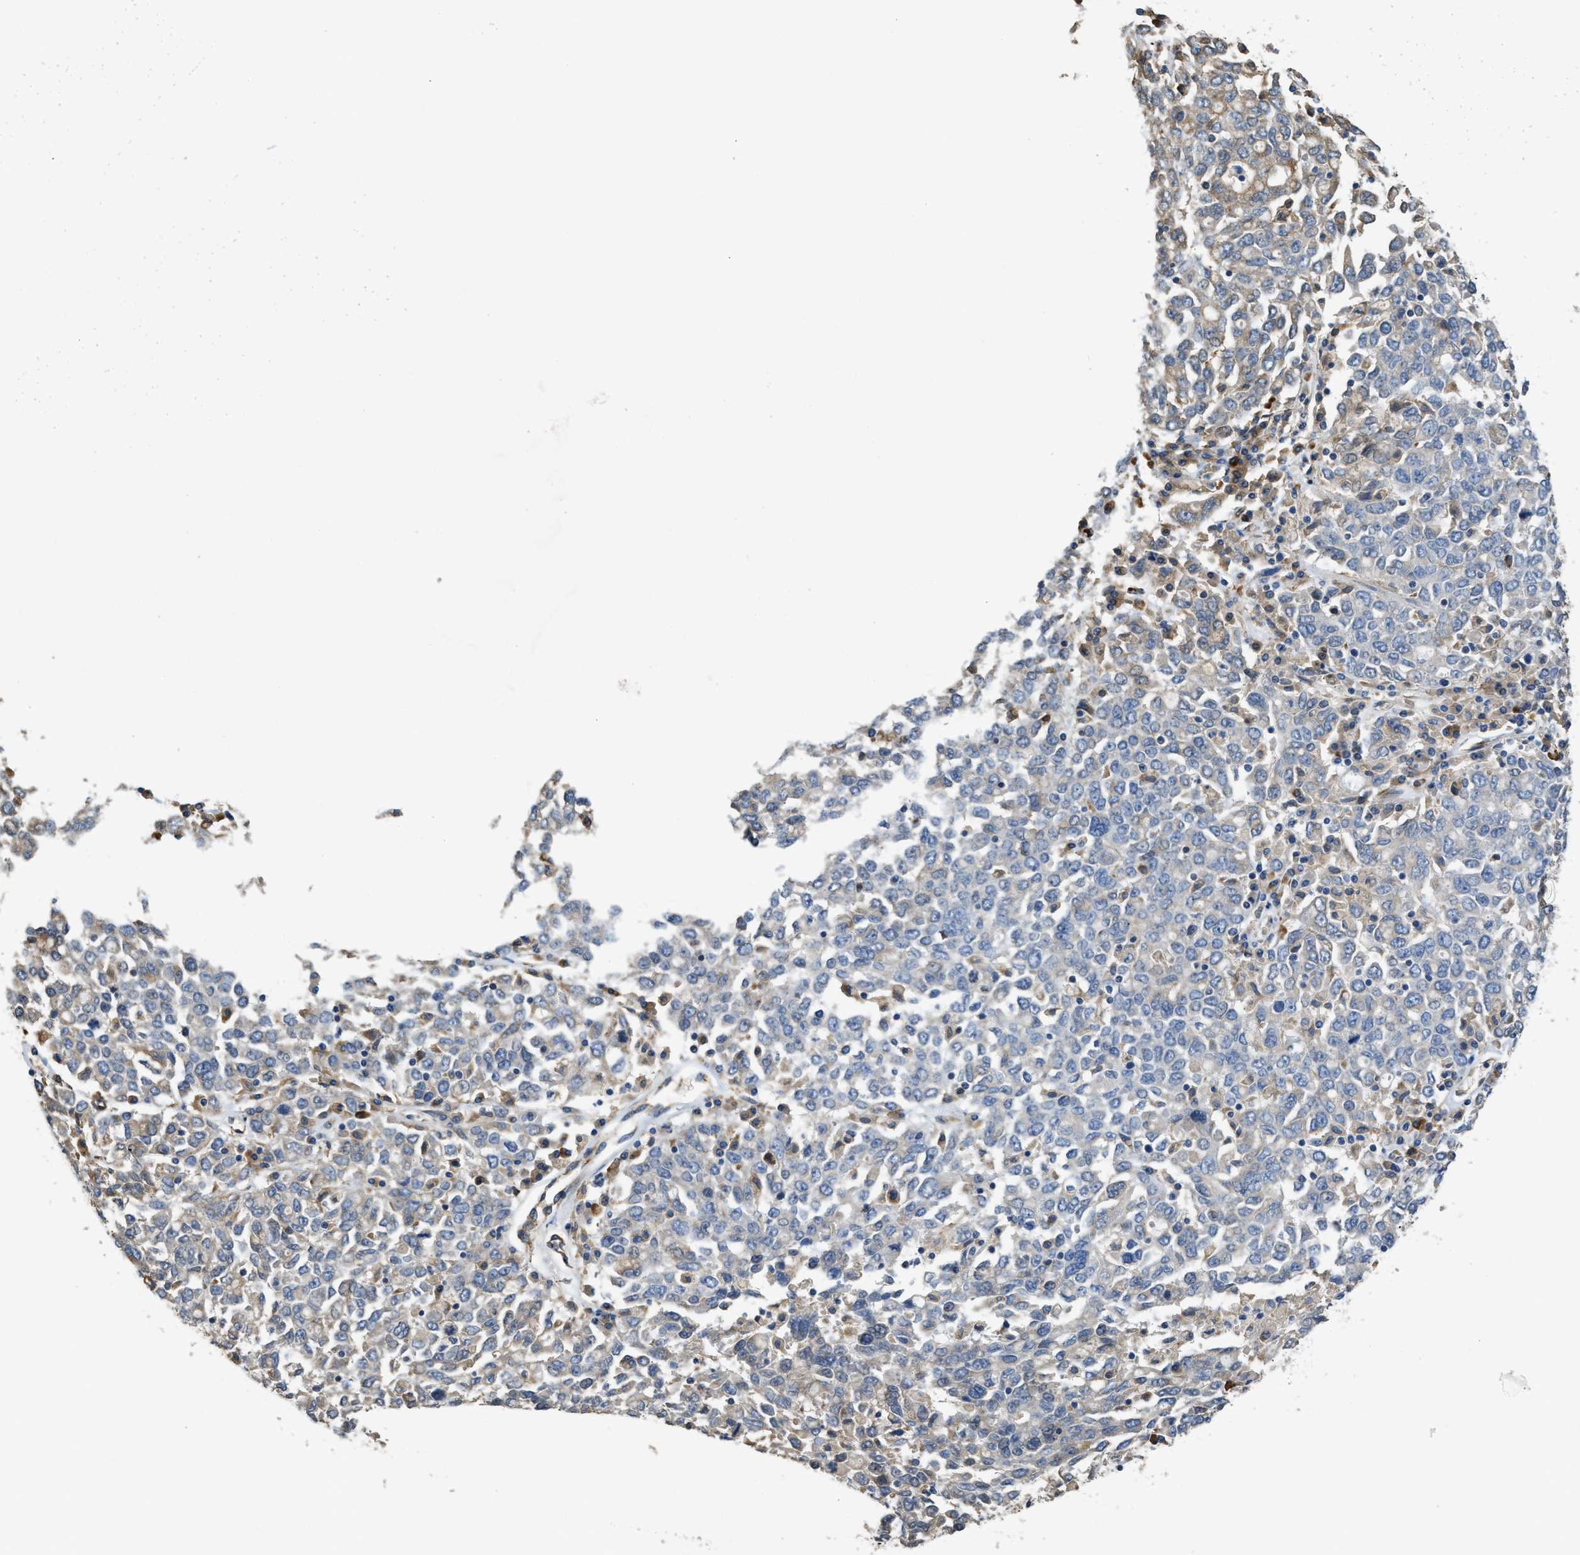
{"staining": {"intensity": "negative", "quantity": "none", "location": "none"}, "tissue": "ovarian cancer", "cell_type": "Tumor cells", "image_type": "cancer", "snomed": [{"axis": "morphology", "description": "Carcinoma, endometroid"}, {"axis": "topography", "description": "Ovary"}], "caption": "Immunohistochemistry histopathology image of neoplastic tissue: human ovarian cancer stained with DAB exhibits no significant protein positivity in tumor cells.", "gene": "RIPK2", "patient": {"sex": "female", "age": 62}}